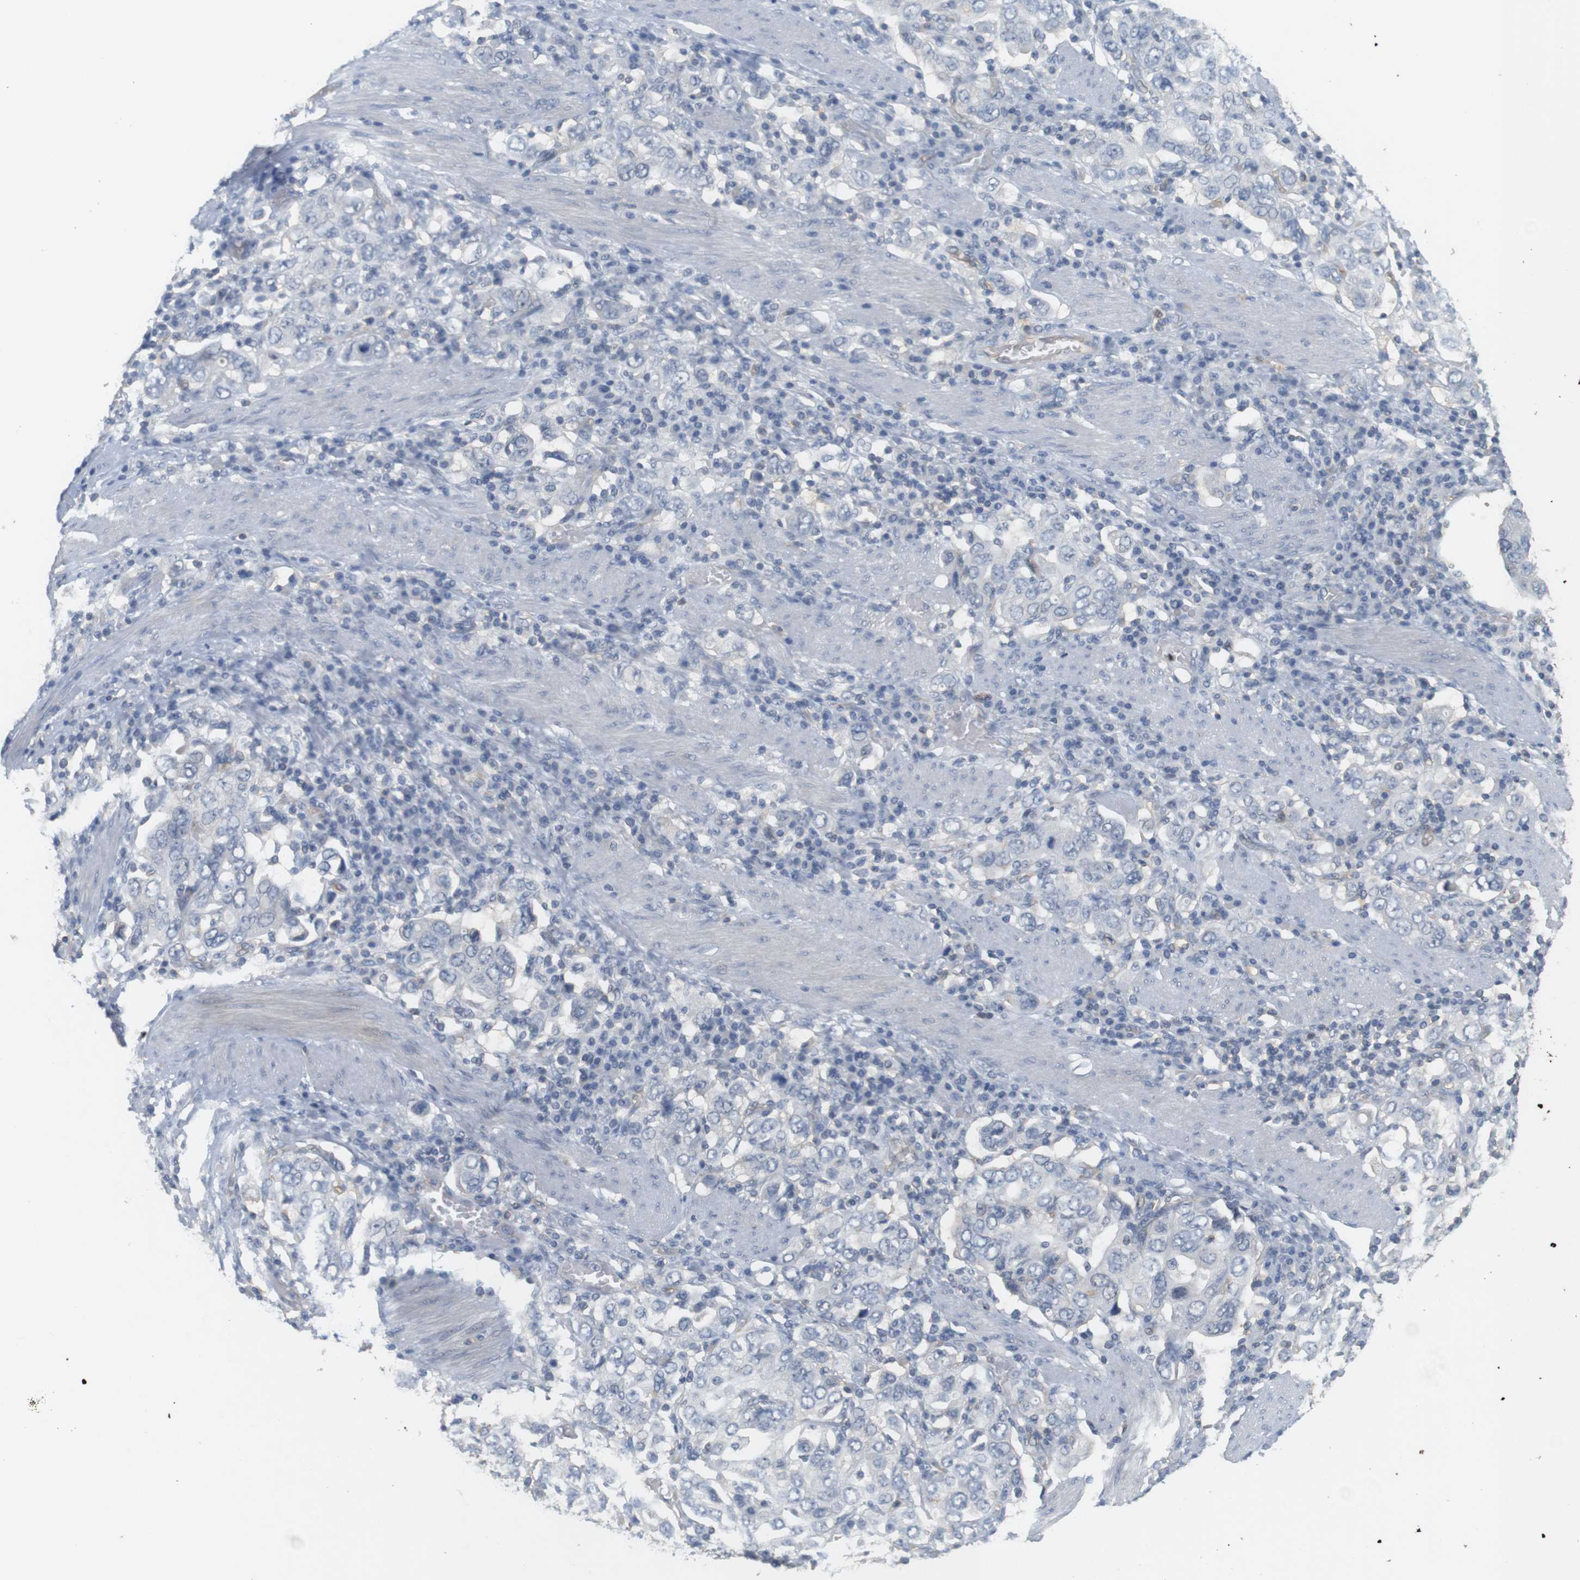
{"staining": {"intensity": "negative", "quantity": "none", "location": "none"}, "tissue": "stomach cancer", "cell_type": "Tumor cells", "image_type": "cancer", "snomed": [{"axis": "morphology", "description": "Adenocarcinoma, NOS"}, {"axis": "topography", "description": "Stomach, upper"}], "caption": "IHC of human stomach adenocarcinoma displays no positivity in tumor cells.", "gene": "OSR1", "patient": {"sex": "male", "age": 62}}